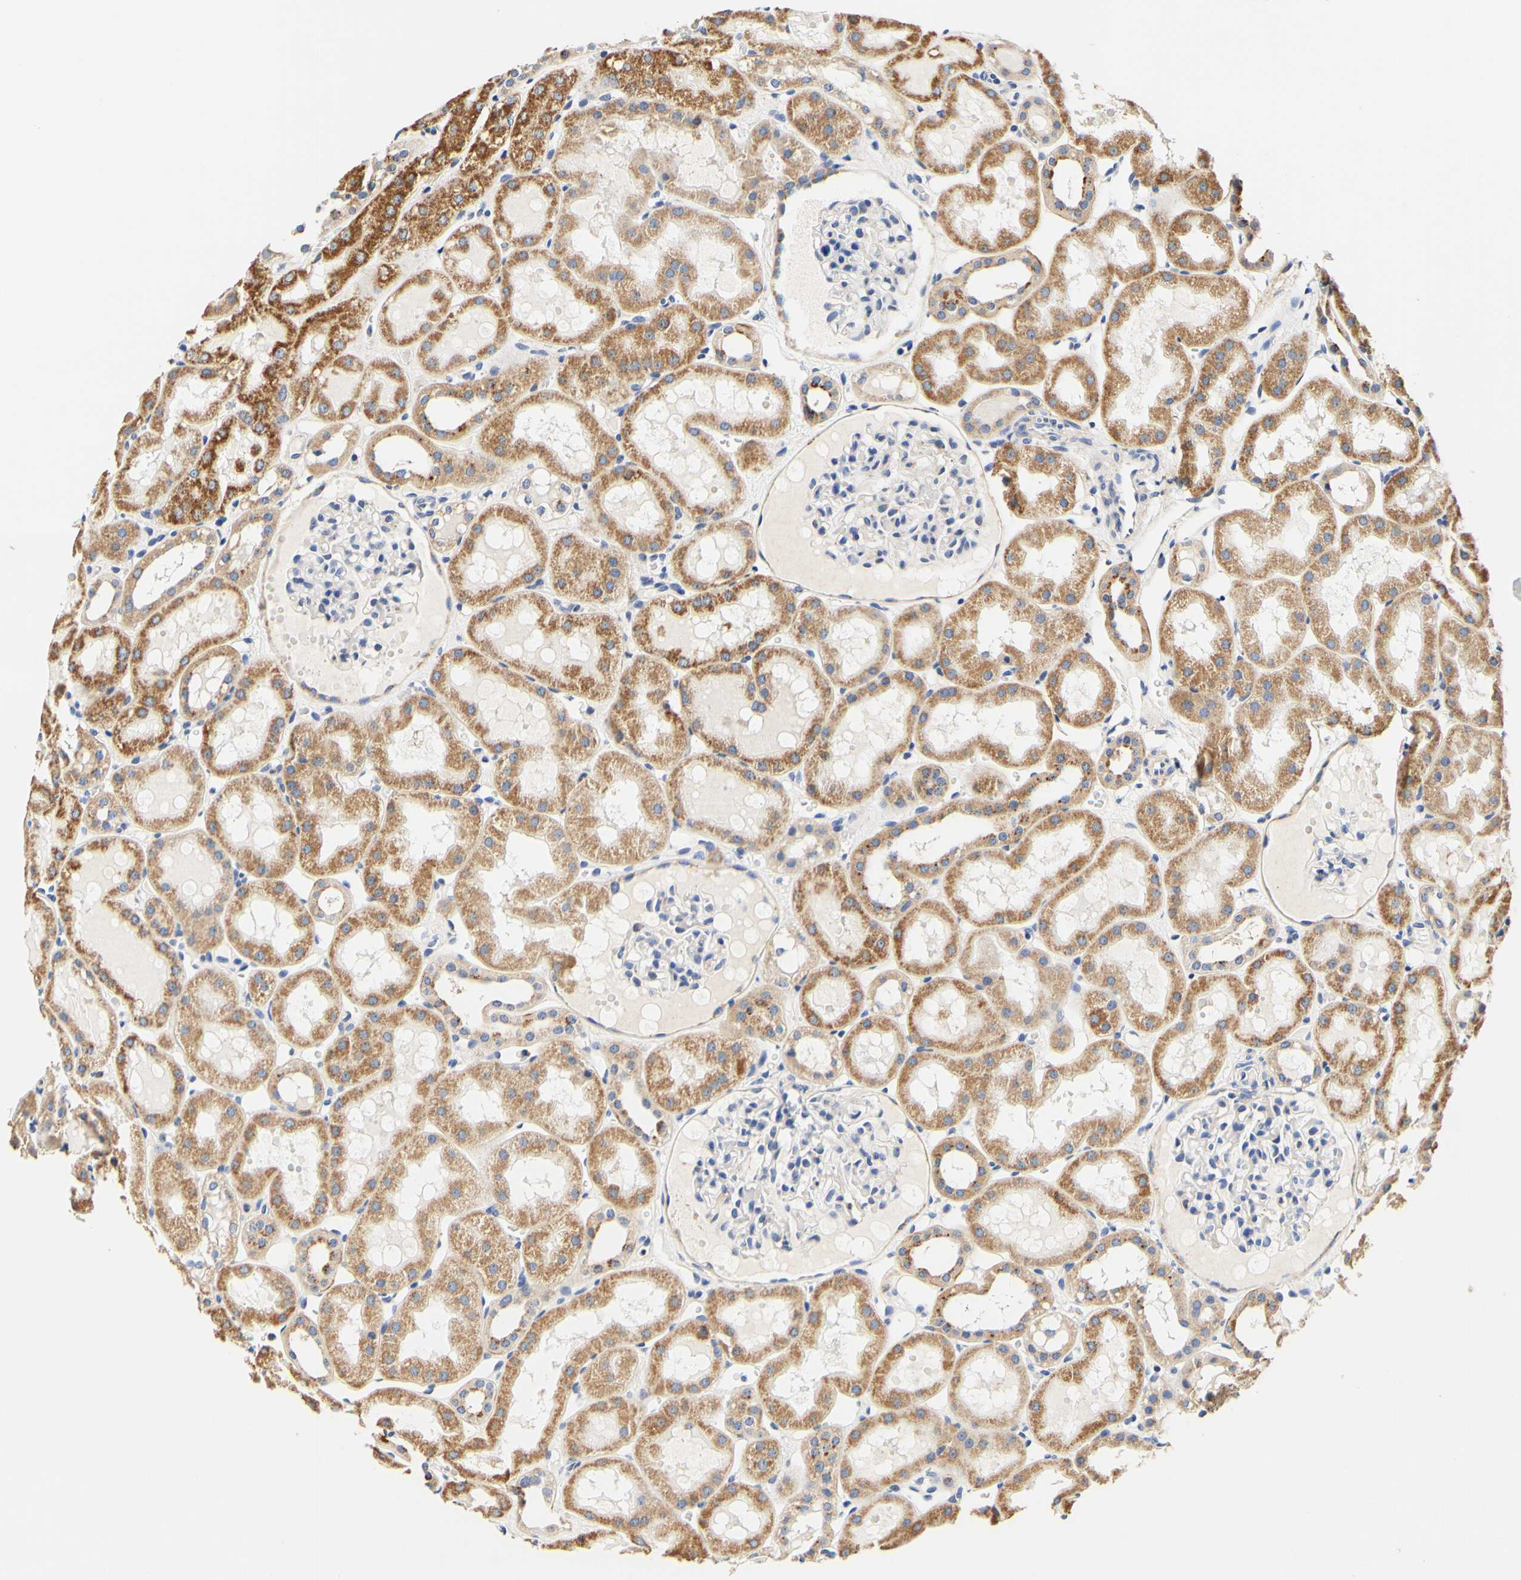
{"staining": {"intensity": "negative", "quantity": "none", "location": "none"}, "tissue": "kidney", "cell_type": "Cells in glomeruli", "image_type": "normal", "snomed": [{"axis": "morphology", "description": "Normal tissue, NOS"}, {"axis": "topography", "description": "Kidney"}, {"axis": "topography", "description": "Urinary bladder"}], "caption": "Human kidney stained for a protein using immunohistochemistry demonstrates no staining in cells in glomeruli.", "gene": "CAMK4", "patient": {"sex": "male", "age": 16}}